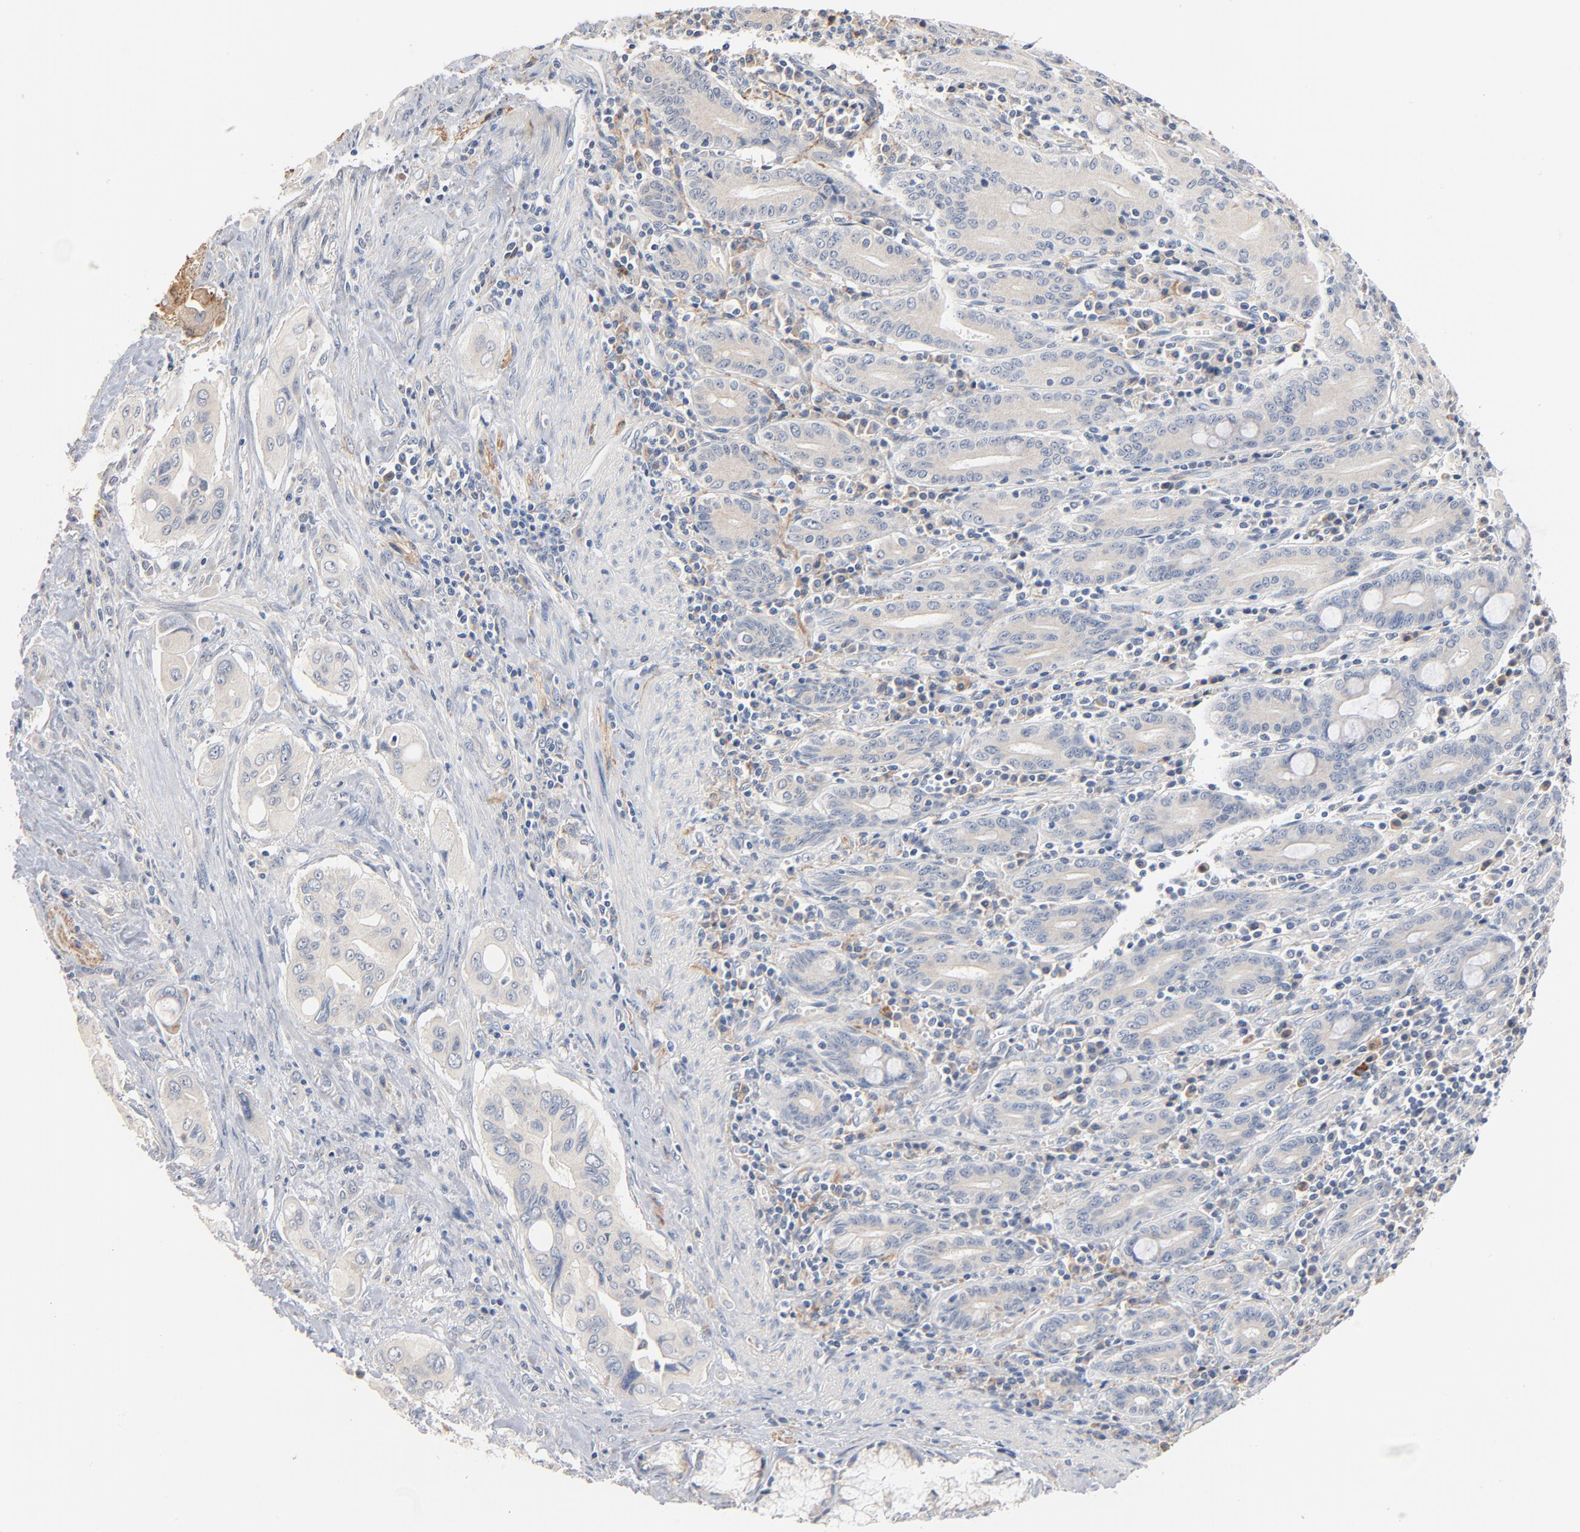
{"staining": {"intensity": "negative", "quantity": "none", "location": "none"}, "tissue": "pancreatic cancer", "cell_type": "Tumor cells", "image_type": "cancer", "snomed": [{"axis": "morphology", "description": "Adenocarcinoma, NOS"}, {"axis": "topography", "description": "Pancreas"}], "caption": "Immunohistochemistry histopathology image of neoplastic tissue: adenocarcinoma (pancreatic) stained with DAB (3,3'-diaminobenzidine) exhibits no significant protein positivity in tumor cells. (DAB (3,3'-diaminobenzidine) immunohistochemistry (IHC) visualized using brightfield microscopy, high magnification).", "gene": "ZDHHC8", "patient": {"sex": "male", "age": 77}}